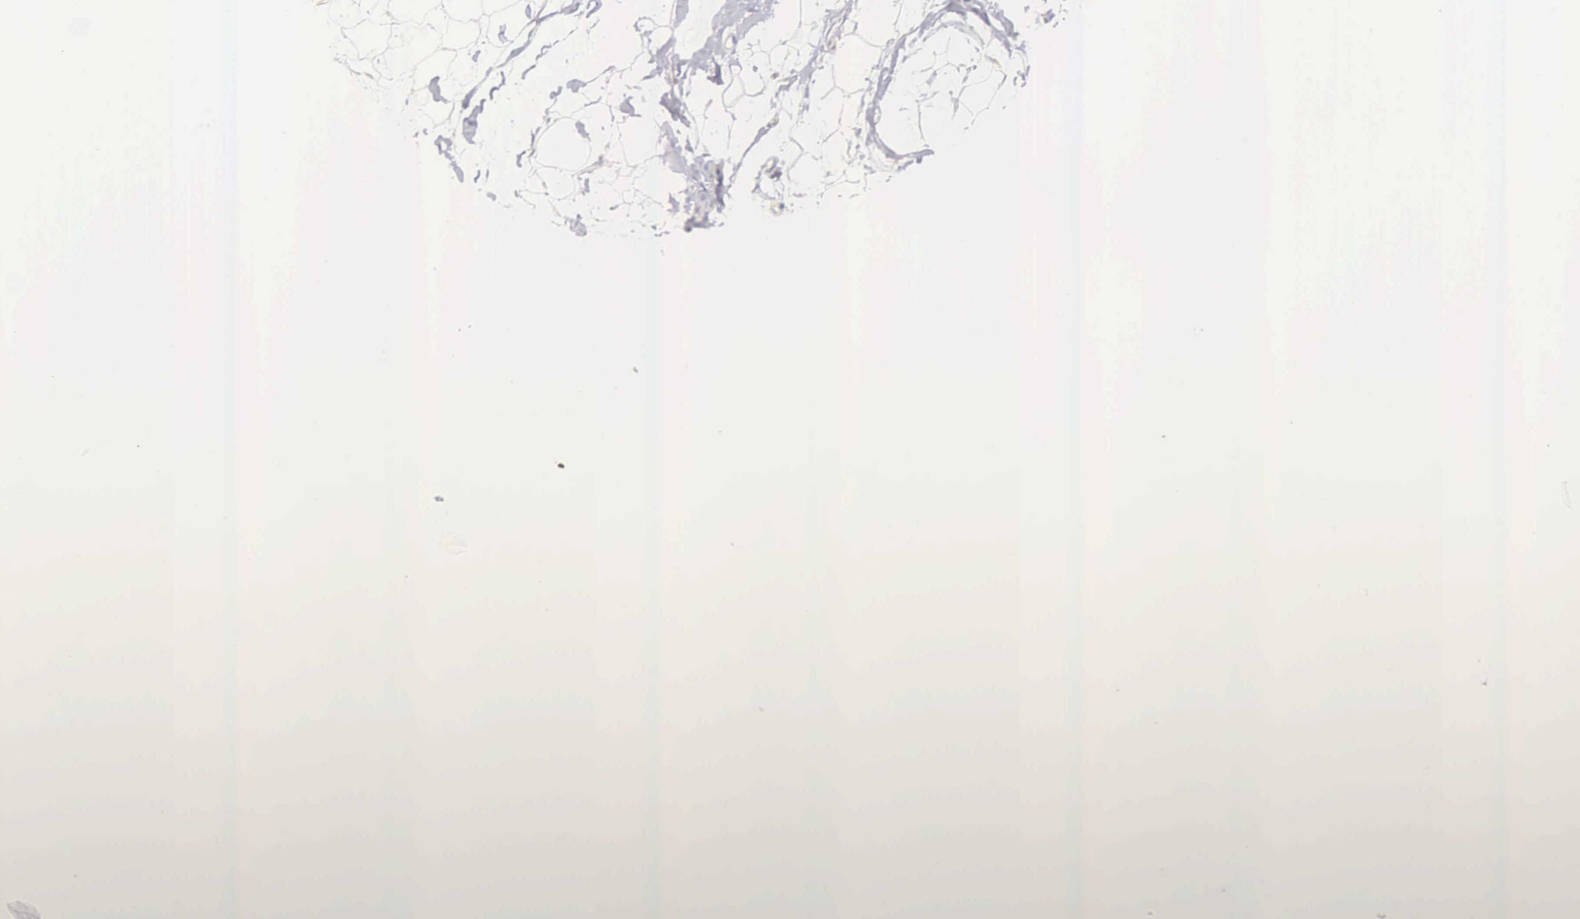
{"staining": {"intensity": "negative", "quantity": "none", "location": "none"}, "tissue": "adipose tissue", "cell_type": "Adipocytes", "image_type": "normal", "snomed": [{"axis": "morphology", "description": "Normal tissue, NOS"}, {"axis": "topography", "description": "Breast"}], "caption": "Protein analysis of benign adipose tissue shows no significant staining in adipocytes. Brightfield microscopy of immunohistochemistry stained with DAB (3,3'-diaminobenzidine) (brown) and hematoxylin (blue), captured at high magnification.", "gene": "TXLNG", "patient": {"sex": "female", "age": 44}}